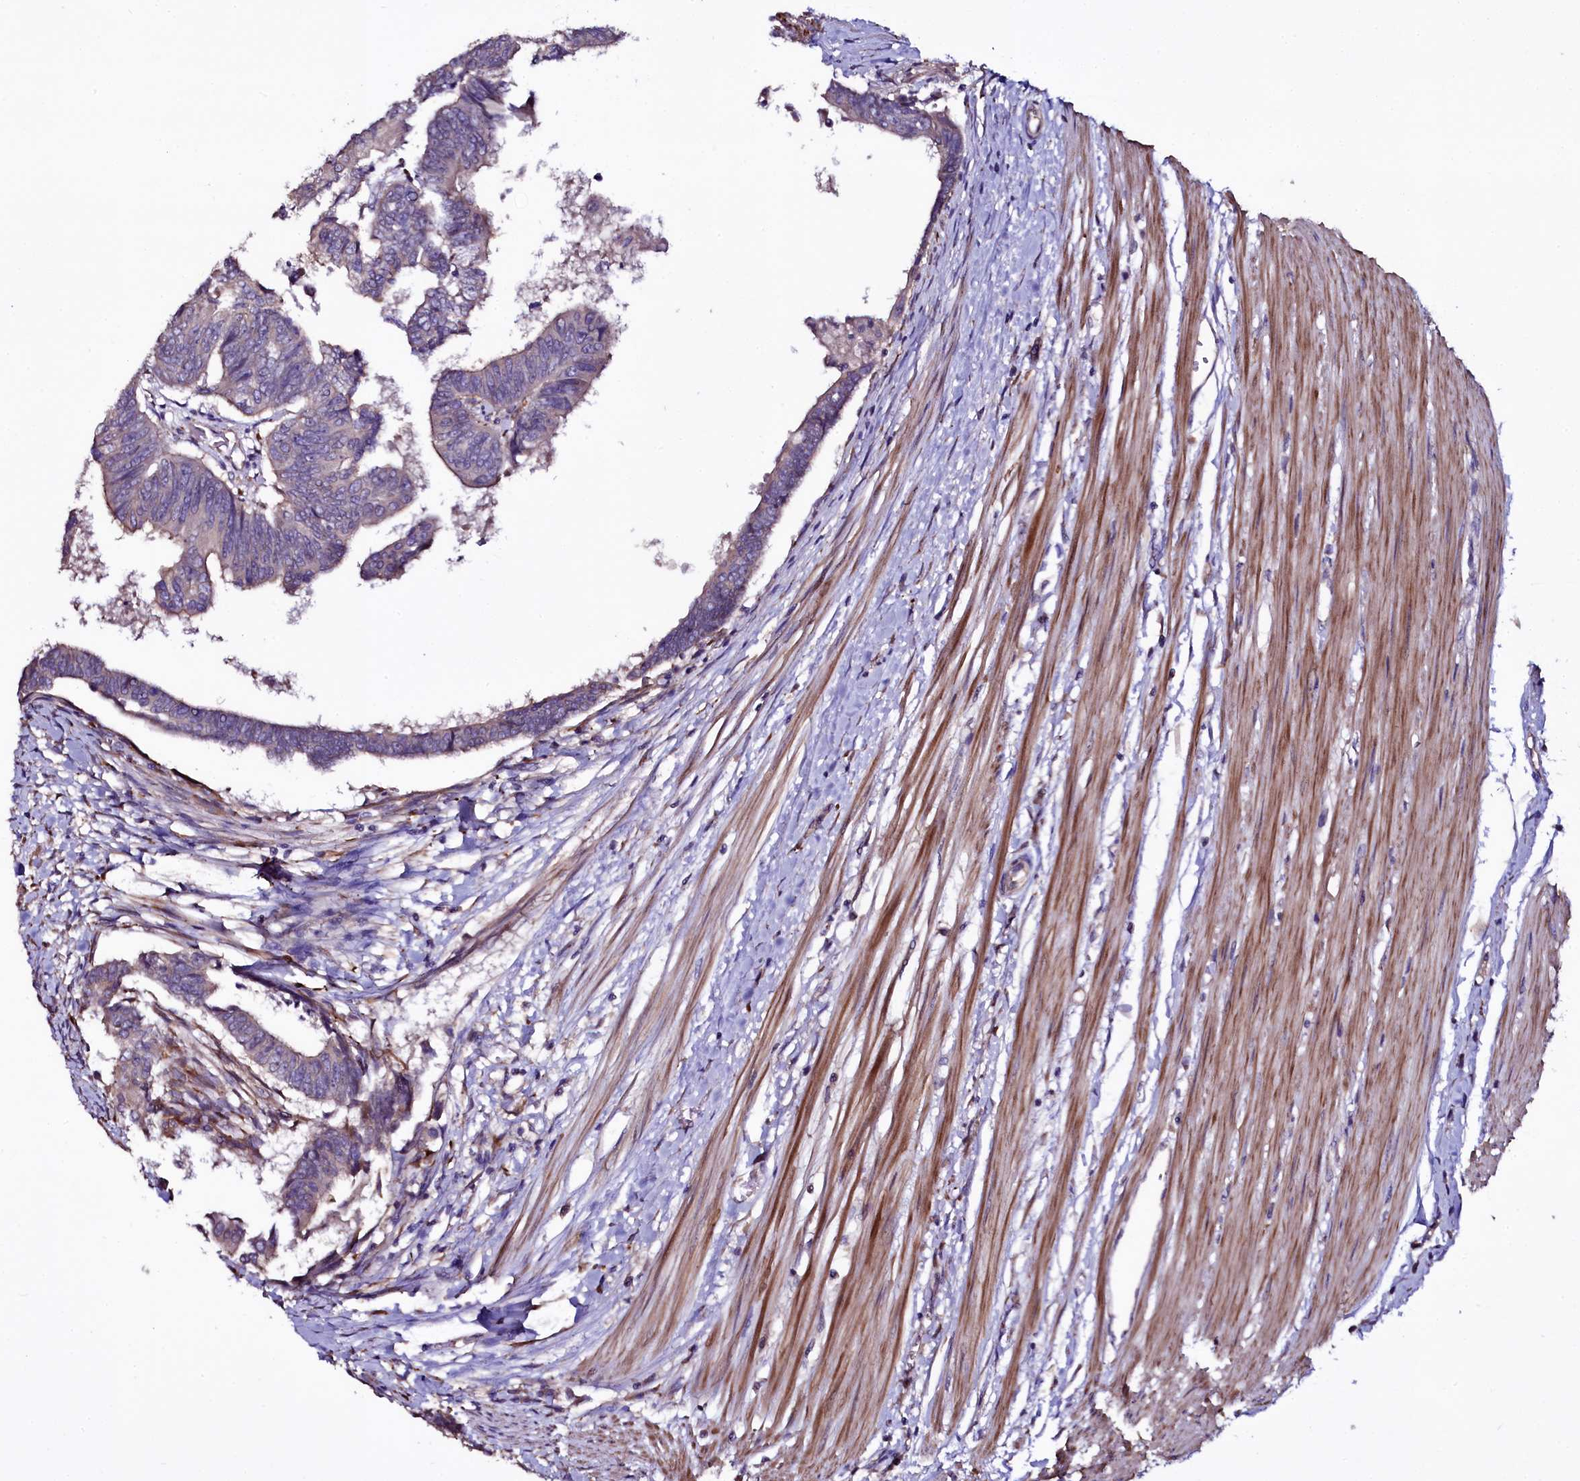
{"staining": {"intensity": "negative", "quantity": "none", "location": "none"}, "tissue": "colorectal cancer", "cell_type": "Tumor cells", "image_type": "cancer", "snomed": [{"axis": "morphology", "description": "Adenocarcinoma, NOS"}, {"axis": "topography", "description": "Rectum"}], "caption": "Tumor cells are negative for brown protein staining in colorectal adenocarcinoma. (DAB IHC visualized using brightfield microscopy, high magnification).", "gene": "WIPF3", "patient": {"sex": "female", "age": 65}}